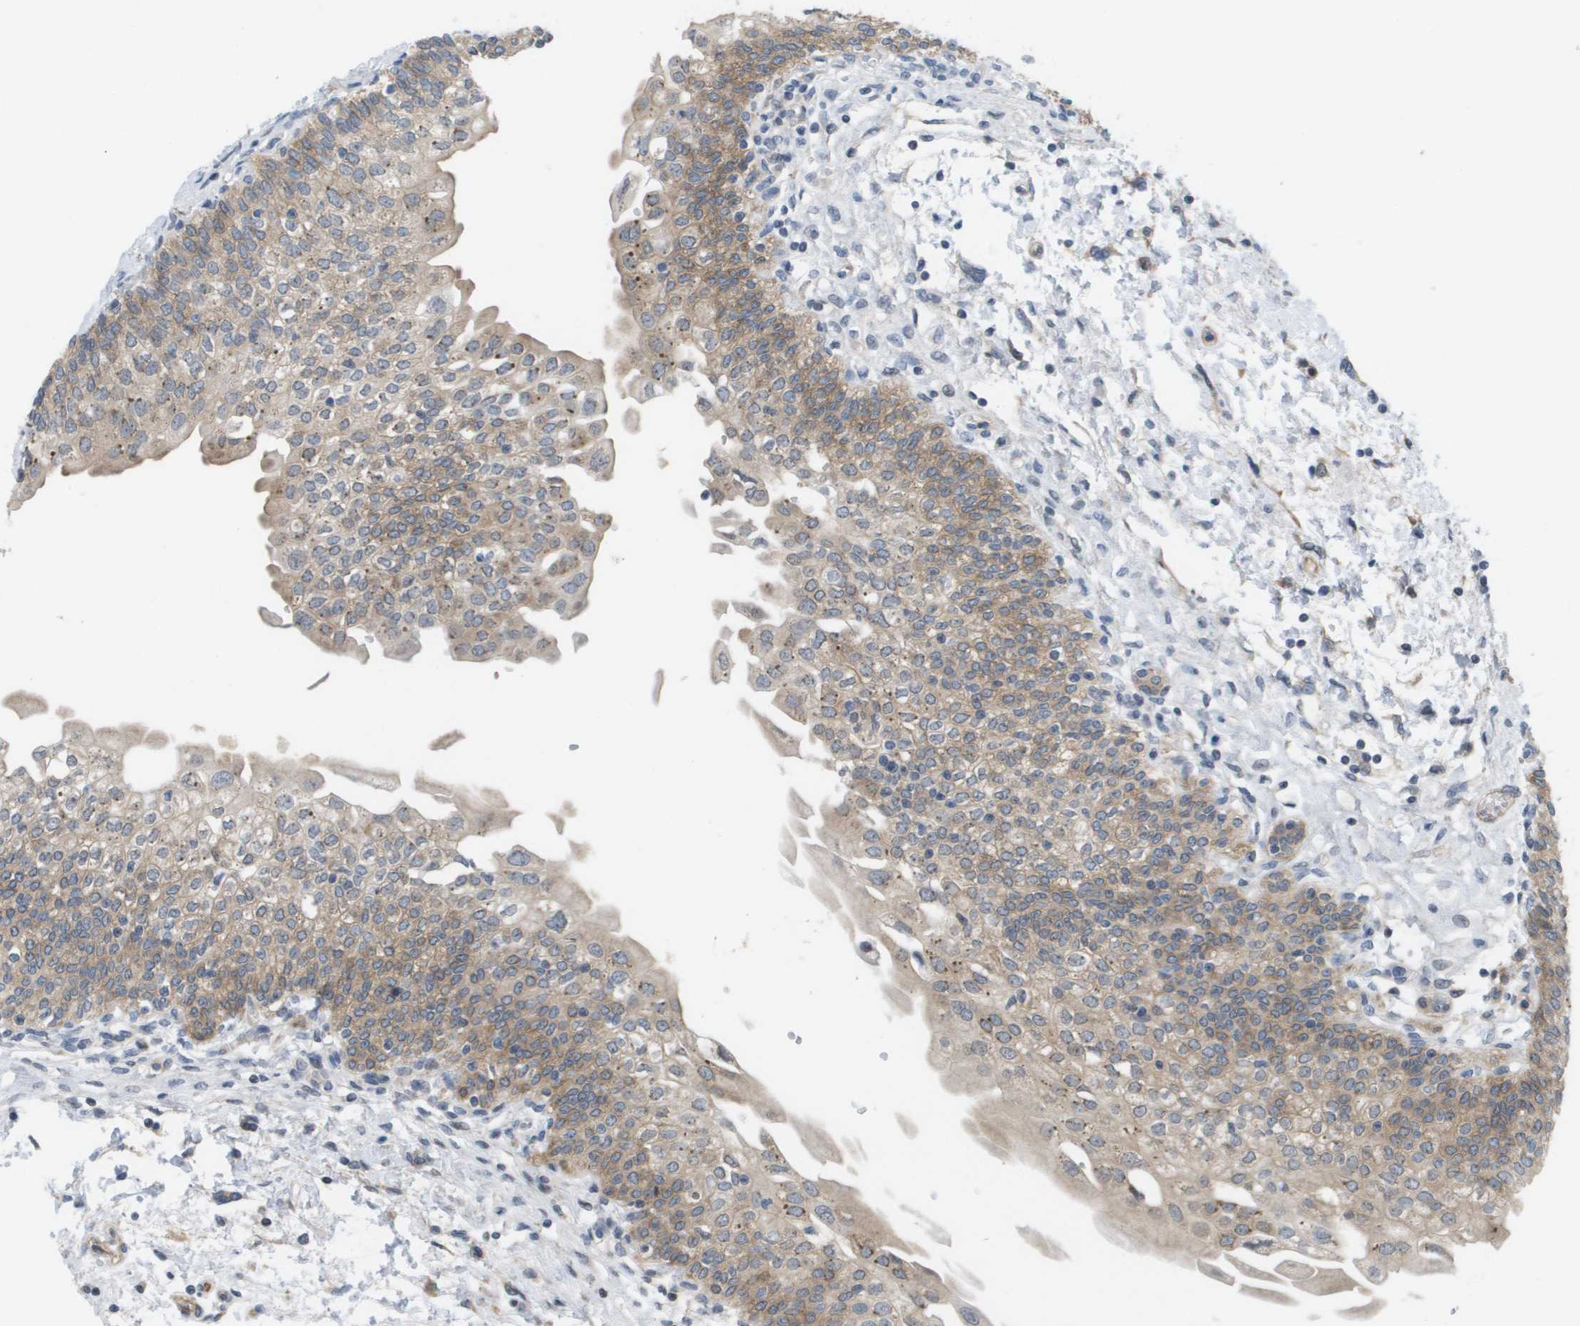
{"staining": {"intensity": "moderate", "quantity": ">75%", "location": "cytoplasmic/membranous"}, "tissue": "urinary bladder", "cell_type": "Urothelial cells", "image_type": "normal", "snomed": [{"axis": "morphology", "description": "Normal tissue, NOS"}, {"axis": "topography", "description": "Urinary bladder"}], "caption": "This histopathology image demonstrates immunohistochemistry staining of benign urinary bladder, with medium moderate cytoplasmic/membranous positivity in about >75% of urothelial cells.", "gene": "MARCHF8", "patient": {"sex": "male", "age": 55}}